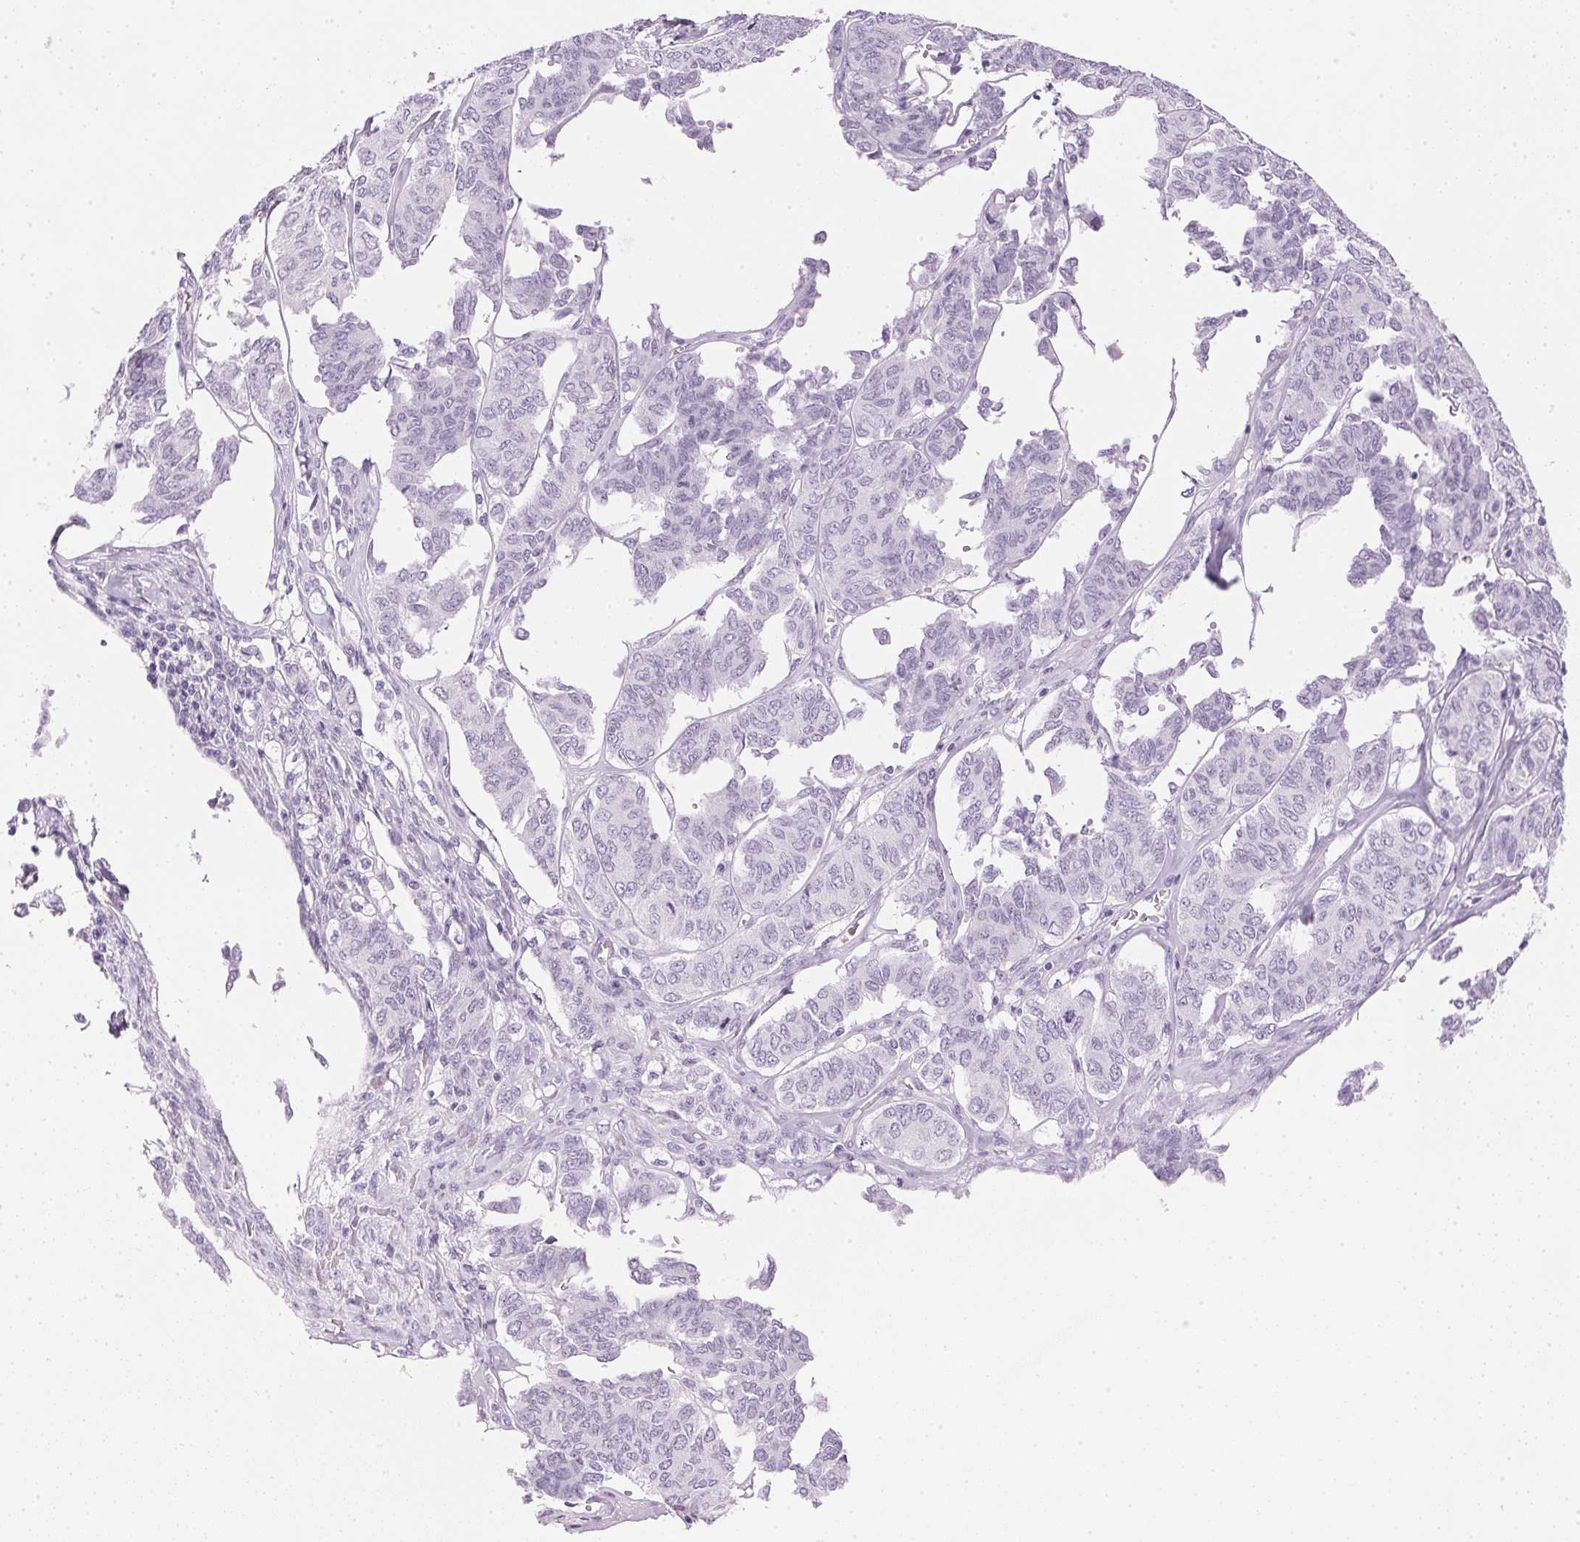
{"staining": {"intensity": "negative", "quantity": "none", "location": "none"}, "tissue": "ovarian cancer", "cell_type": "Tumor cells", "image_type": "cancer", "snomed": [{"axis": "morphology", "description": "Carcinoma, endometroid"}, {"axis": "topography", "description": "Ovary"}], "caption": "Ovarian endometroid carcinoma stained for a protein using IHC demonstrates no positivity tumor cells.", "gene": "IGFBP1", "patient": {"sex": "female", "age": 80}}